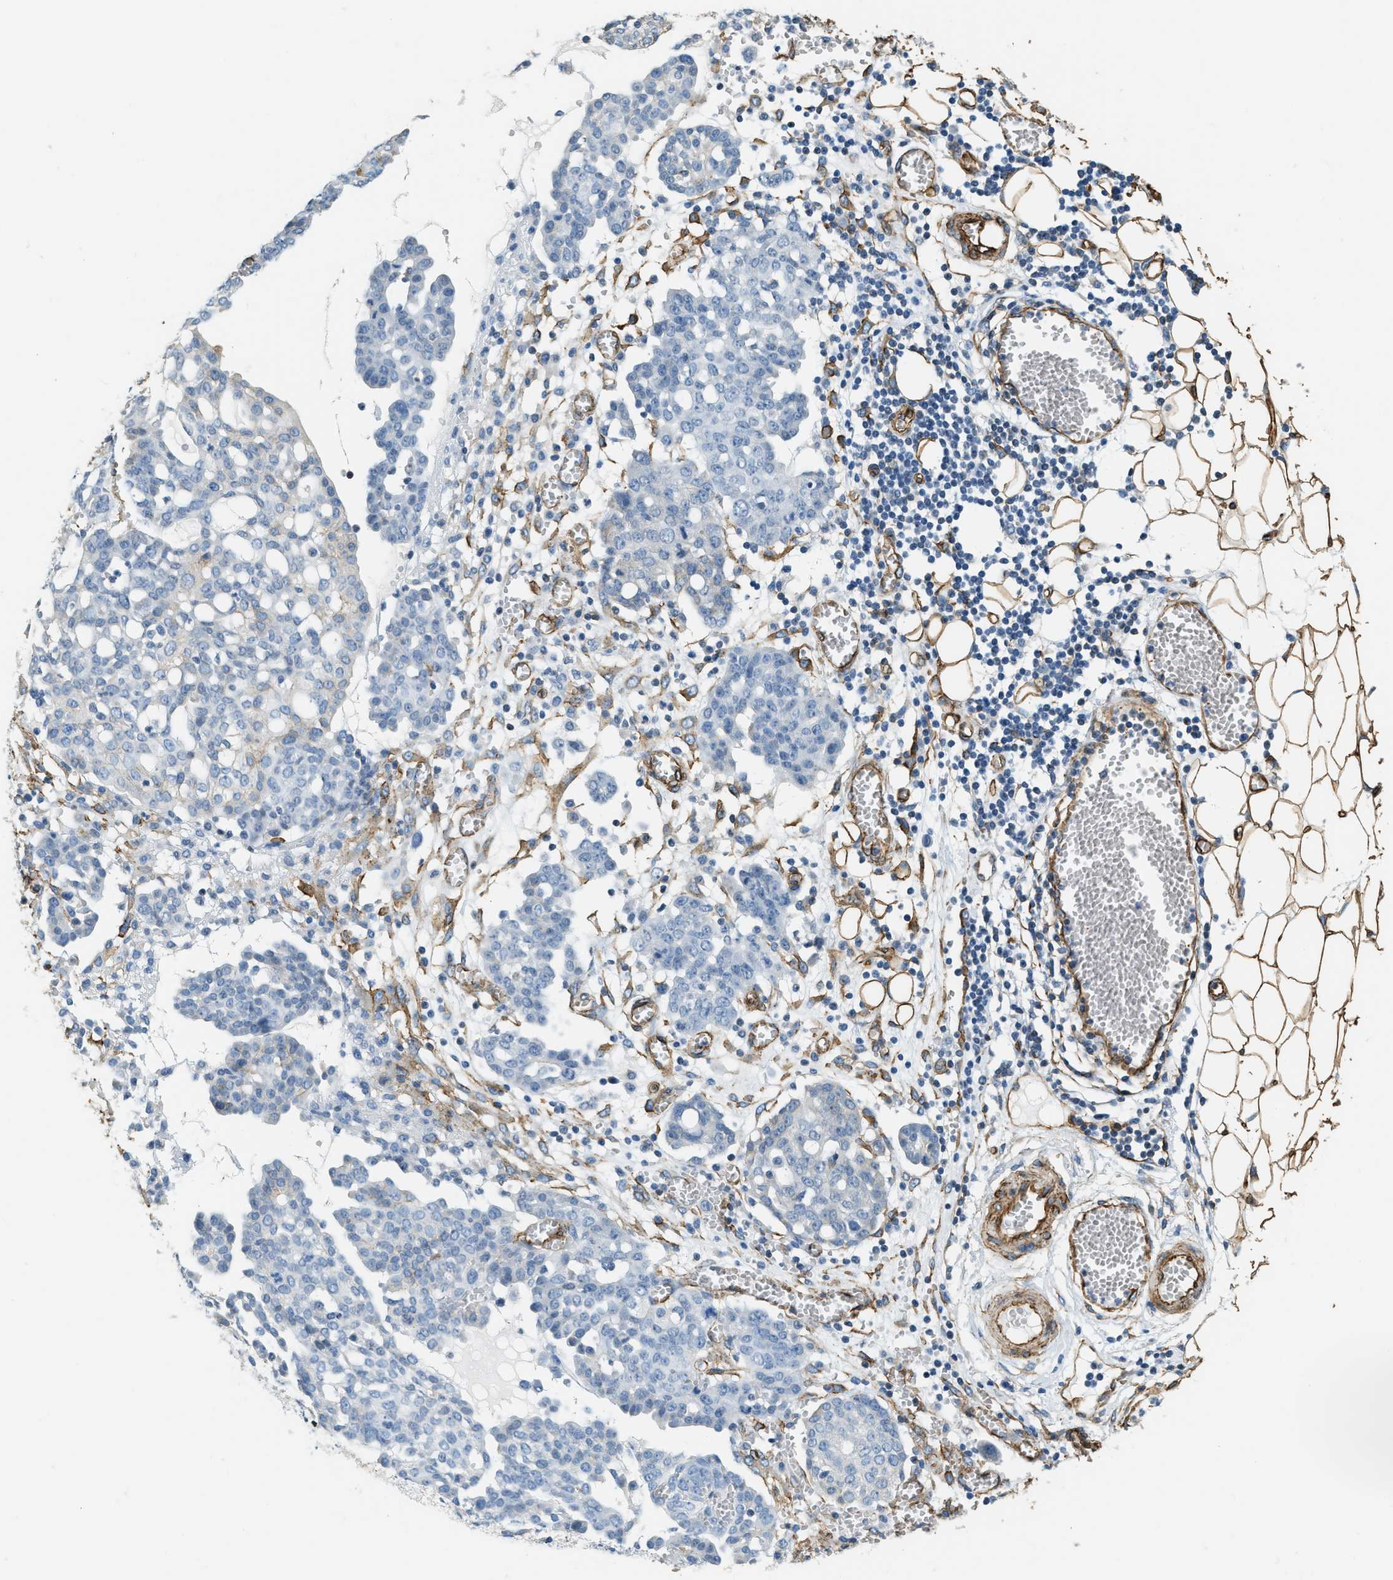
{"staining": {"intensity": "negative", "quantity": "none", "location": "none"}, "tissue": "ovarian cancer", "cell_type": "Tumor cells", "image_type": "cancer", "snomed": [{"axis": "morphology", "description": "Cystadenocarcinoma, serous, NOS"}, {"axis": "topography", "description": "Soft tissue"}, {"axis": "topography", "description": "Ovary"}], "caption": "Protein analysis of ovarian cancer exhibits no significant expression in tumor cells.", "gene": "TMEM43", "patient": {"sex": "female", "age": 57}}